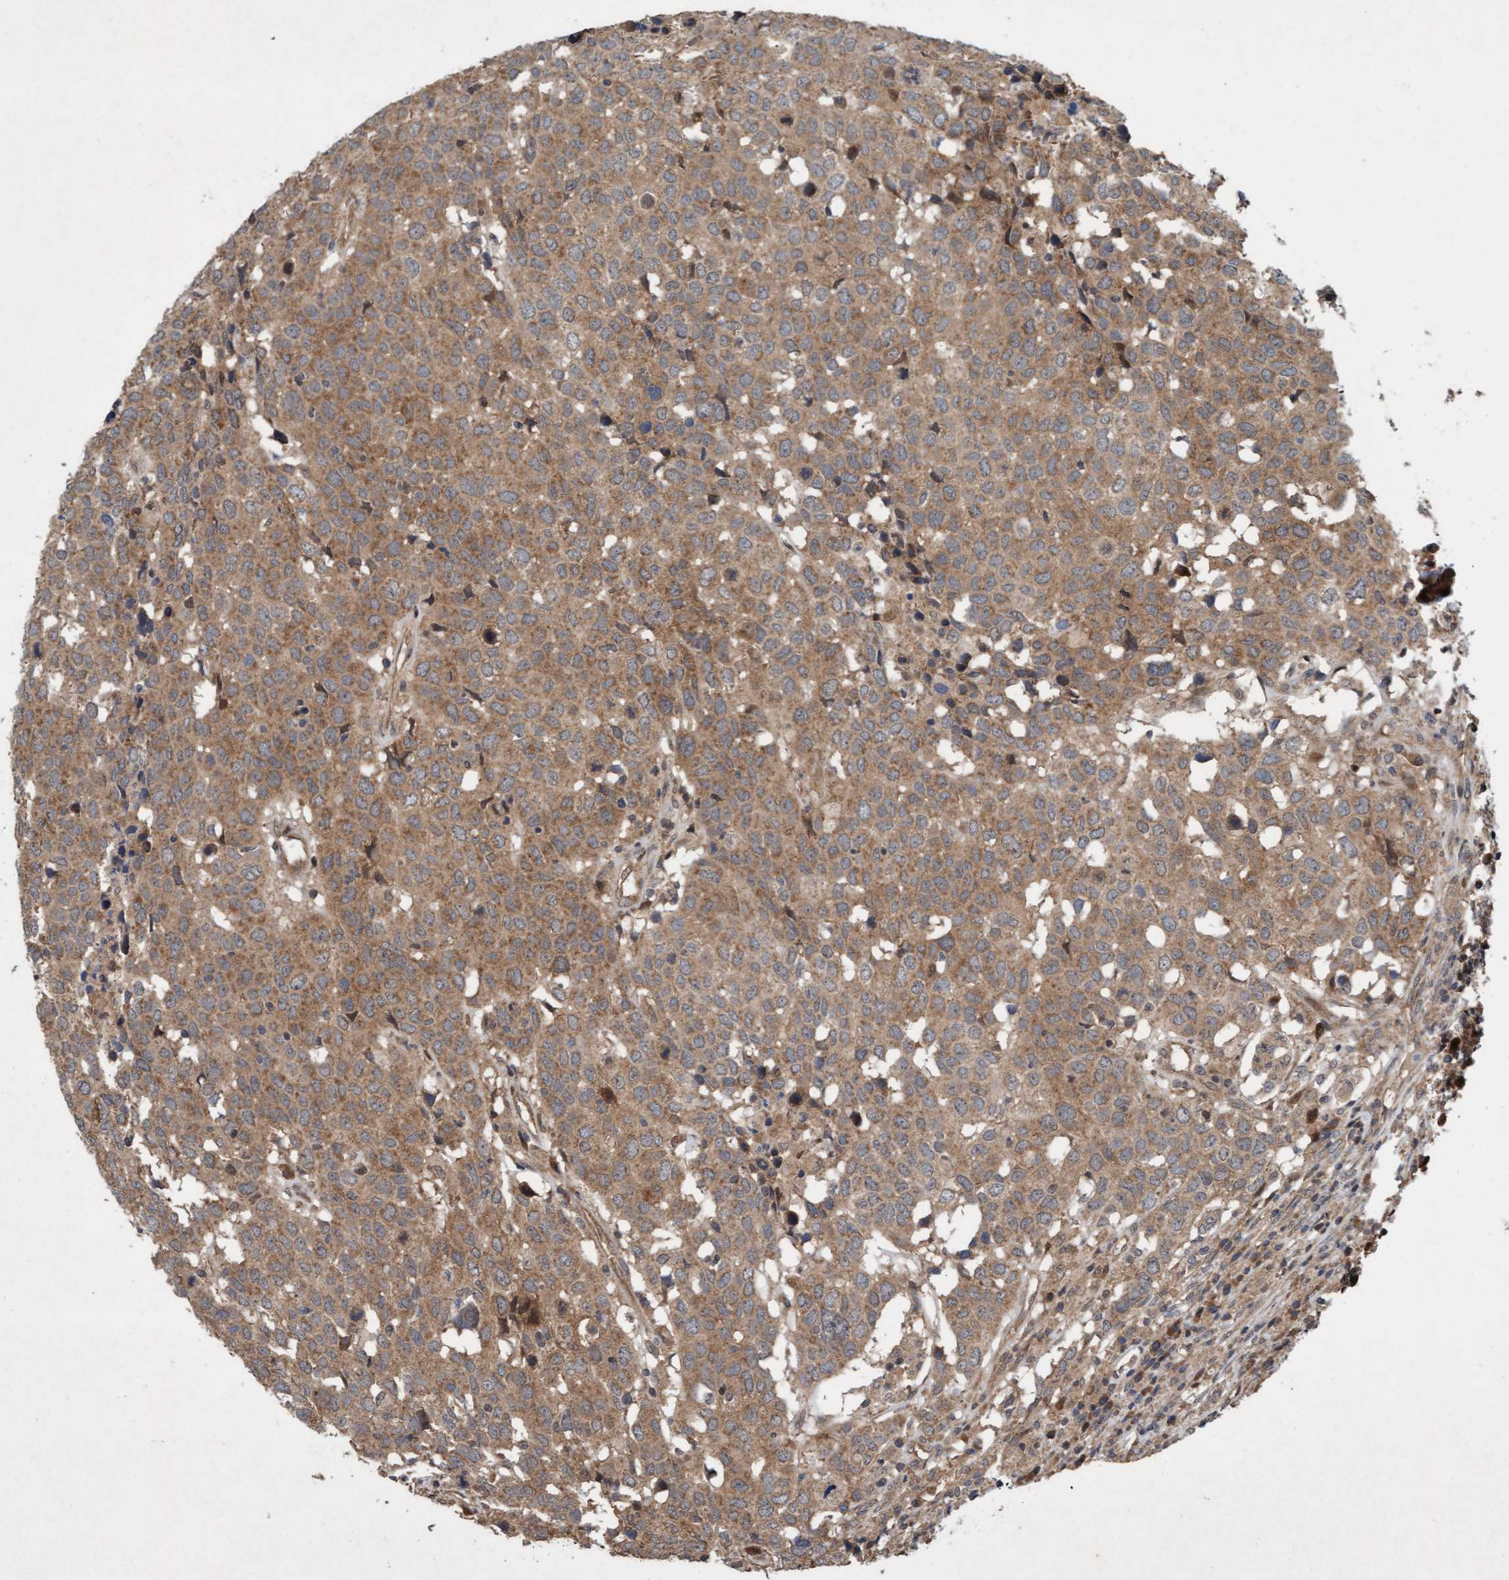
{"staining": {"intensity": "weak", "quantity": ">75%", "location": "cytoplasmic/membranous"}, "tissue": "head and neck cancer", "cell_type": "Tumor cells", "image_type": "cancer", "snomed": [{"axis": "morphology", "description": "Squamous cell carcinoma, NOS"}, {"axis": "topography", "description": "Head-Neck"}], "caption": "Protein staining reveals weak cytoplasmic/membranous staining in about >75% of tumor cells in head and neck cancer (squamous cell carcinoma). Using DAB (3,3'-diaminobenzidine) (brown) and hematoxylin (blue) stains, captured at high magnification using brightfield microscopy.", "gene": "MLXIP", "patient": {"sex": "male", "age": 66}}